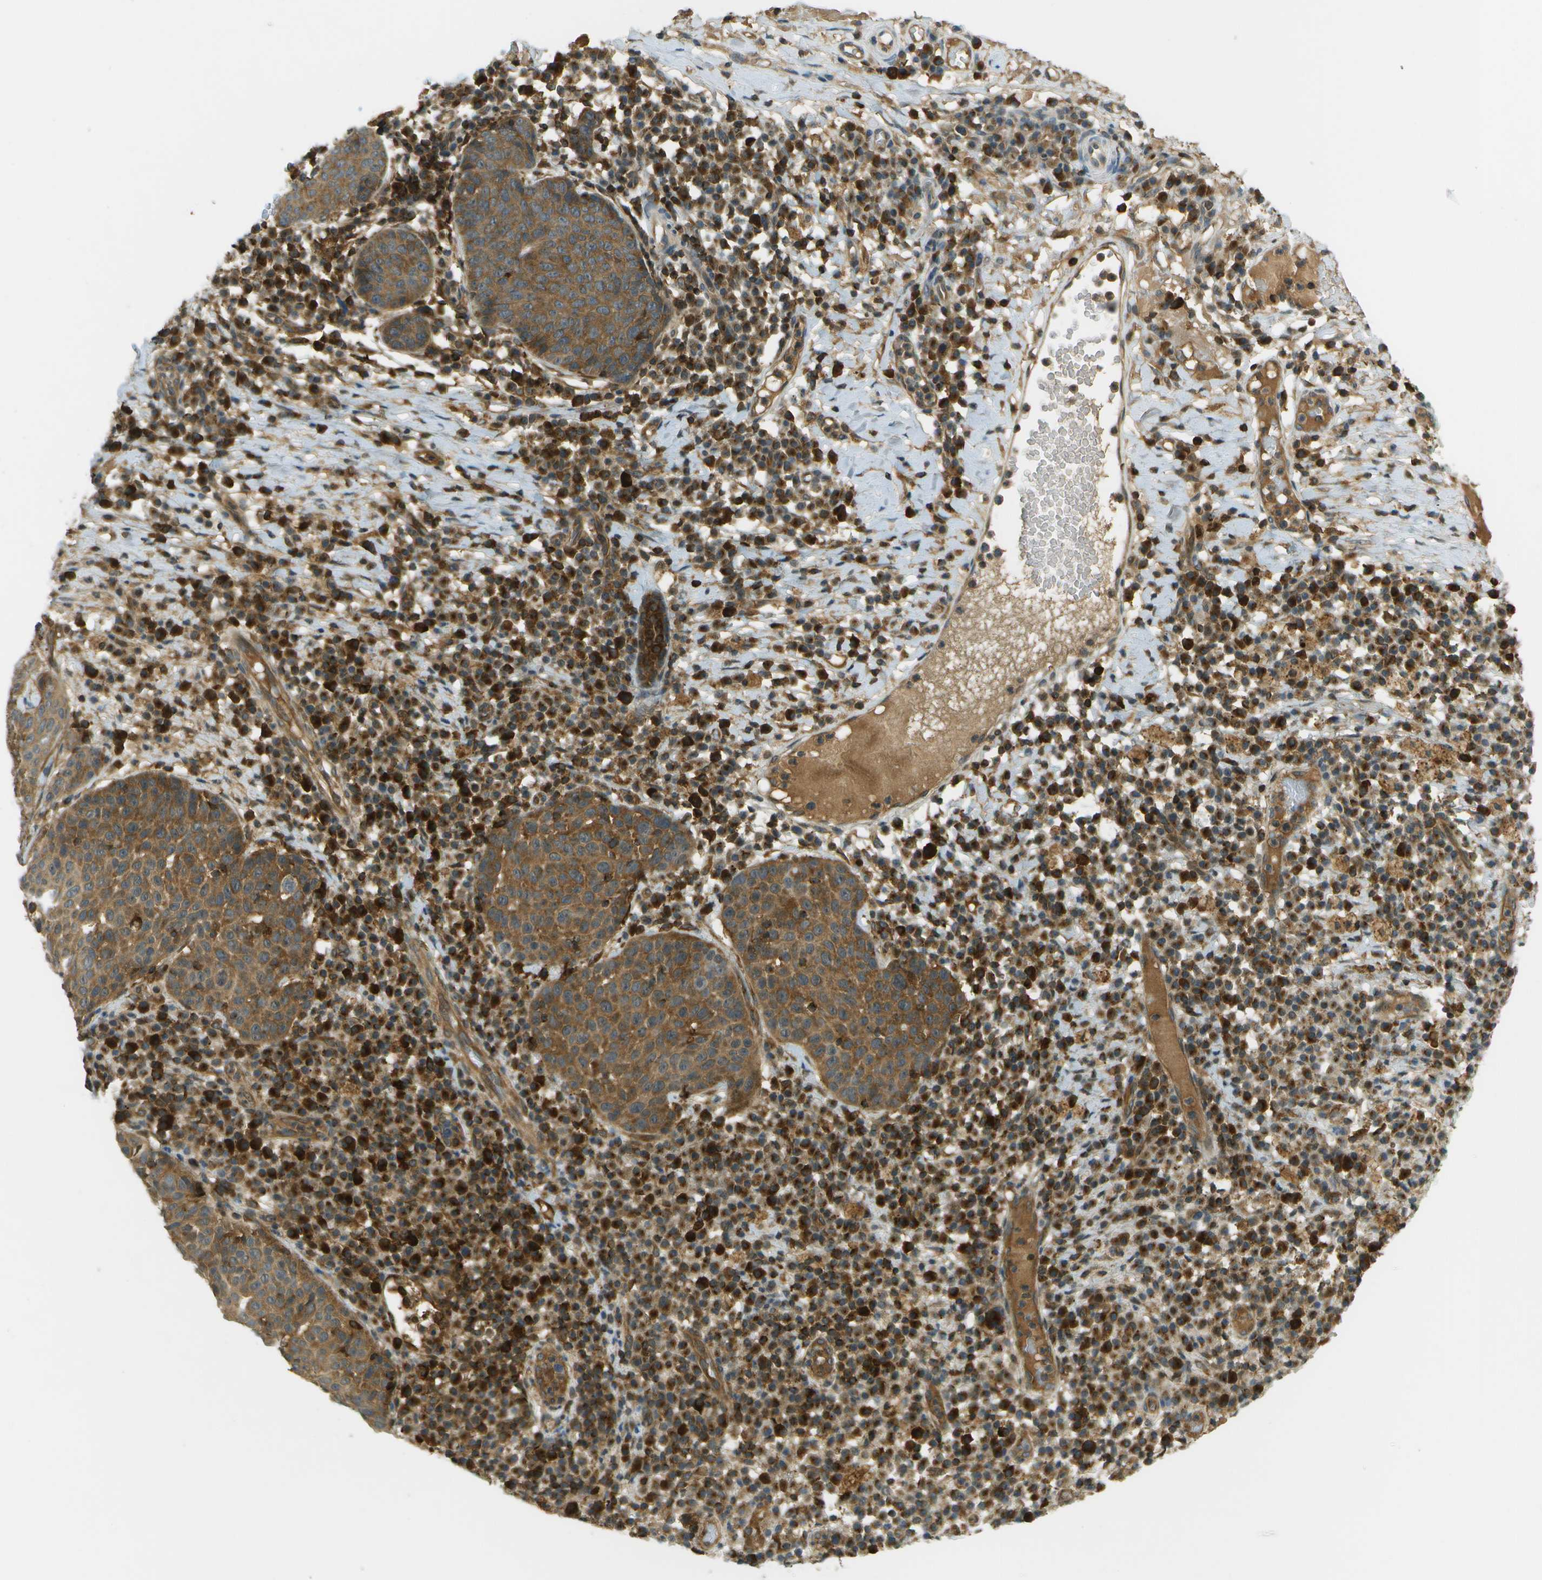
{"staining": {"intensity": "moderate", "quantity": ">75%", "location": "cytoplasmic/membranous"}, "tissue": "skin cancer", "cell_type": "Tumor cells", "image_type": "cancer", "snomed": [{"axis": "morphology", "description": "Squamous cell carcinoma in situ, NOS"}, {"axis": "morphology", "description": "Squamous cell carcinoma, NOS"}, {"axis": "topography", "description": "Skin"}], "caption": "Moderate cytoplasmic/membranous protein staining is present in about >75% of tumor cells in skin squamous cell carcinoma.", "gene": "TMTC1", "patient": {"sex": "male", "age": 93}}